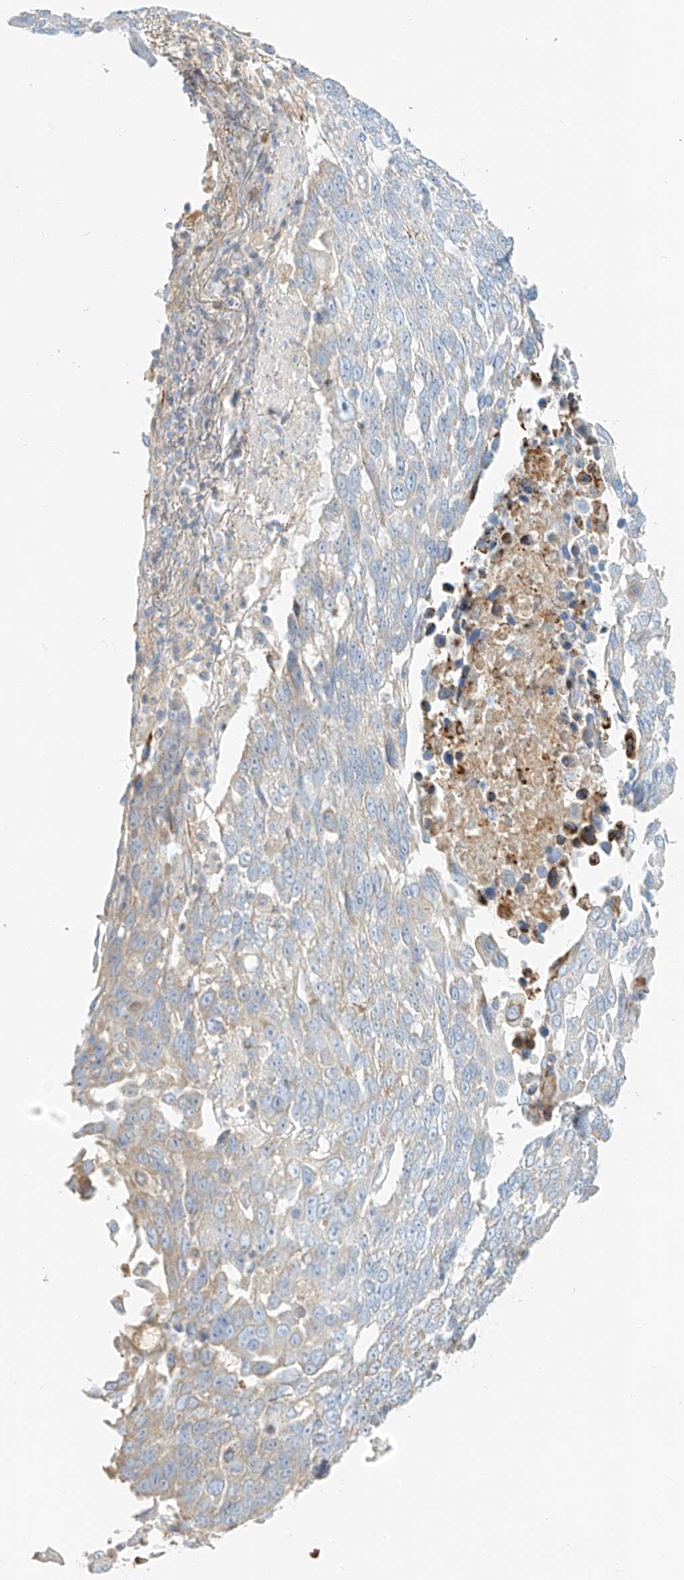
{"staining": {"intensity": "weak", "quantity": "<25%", "location": "cytoplasmic/membranous"}, "tissue": "lung cancer", "cell_type": "Tumor cells", "image_type": "cancer", "snomed": [{"axis": "morphology", "description": "Squamous cell carcinoma, NOS"}, {"axis": "topography", "description": "Lung"}], "caption": "High power microscopy photomicrograph of an immunohistochemistry (IHC) photomicrograph of lung squamous cell carcinoma, revealing no significant staining in tumor cells.", "gene": "OCSTAMP", "patient": {"sex": "male", "age": 66}}